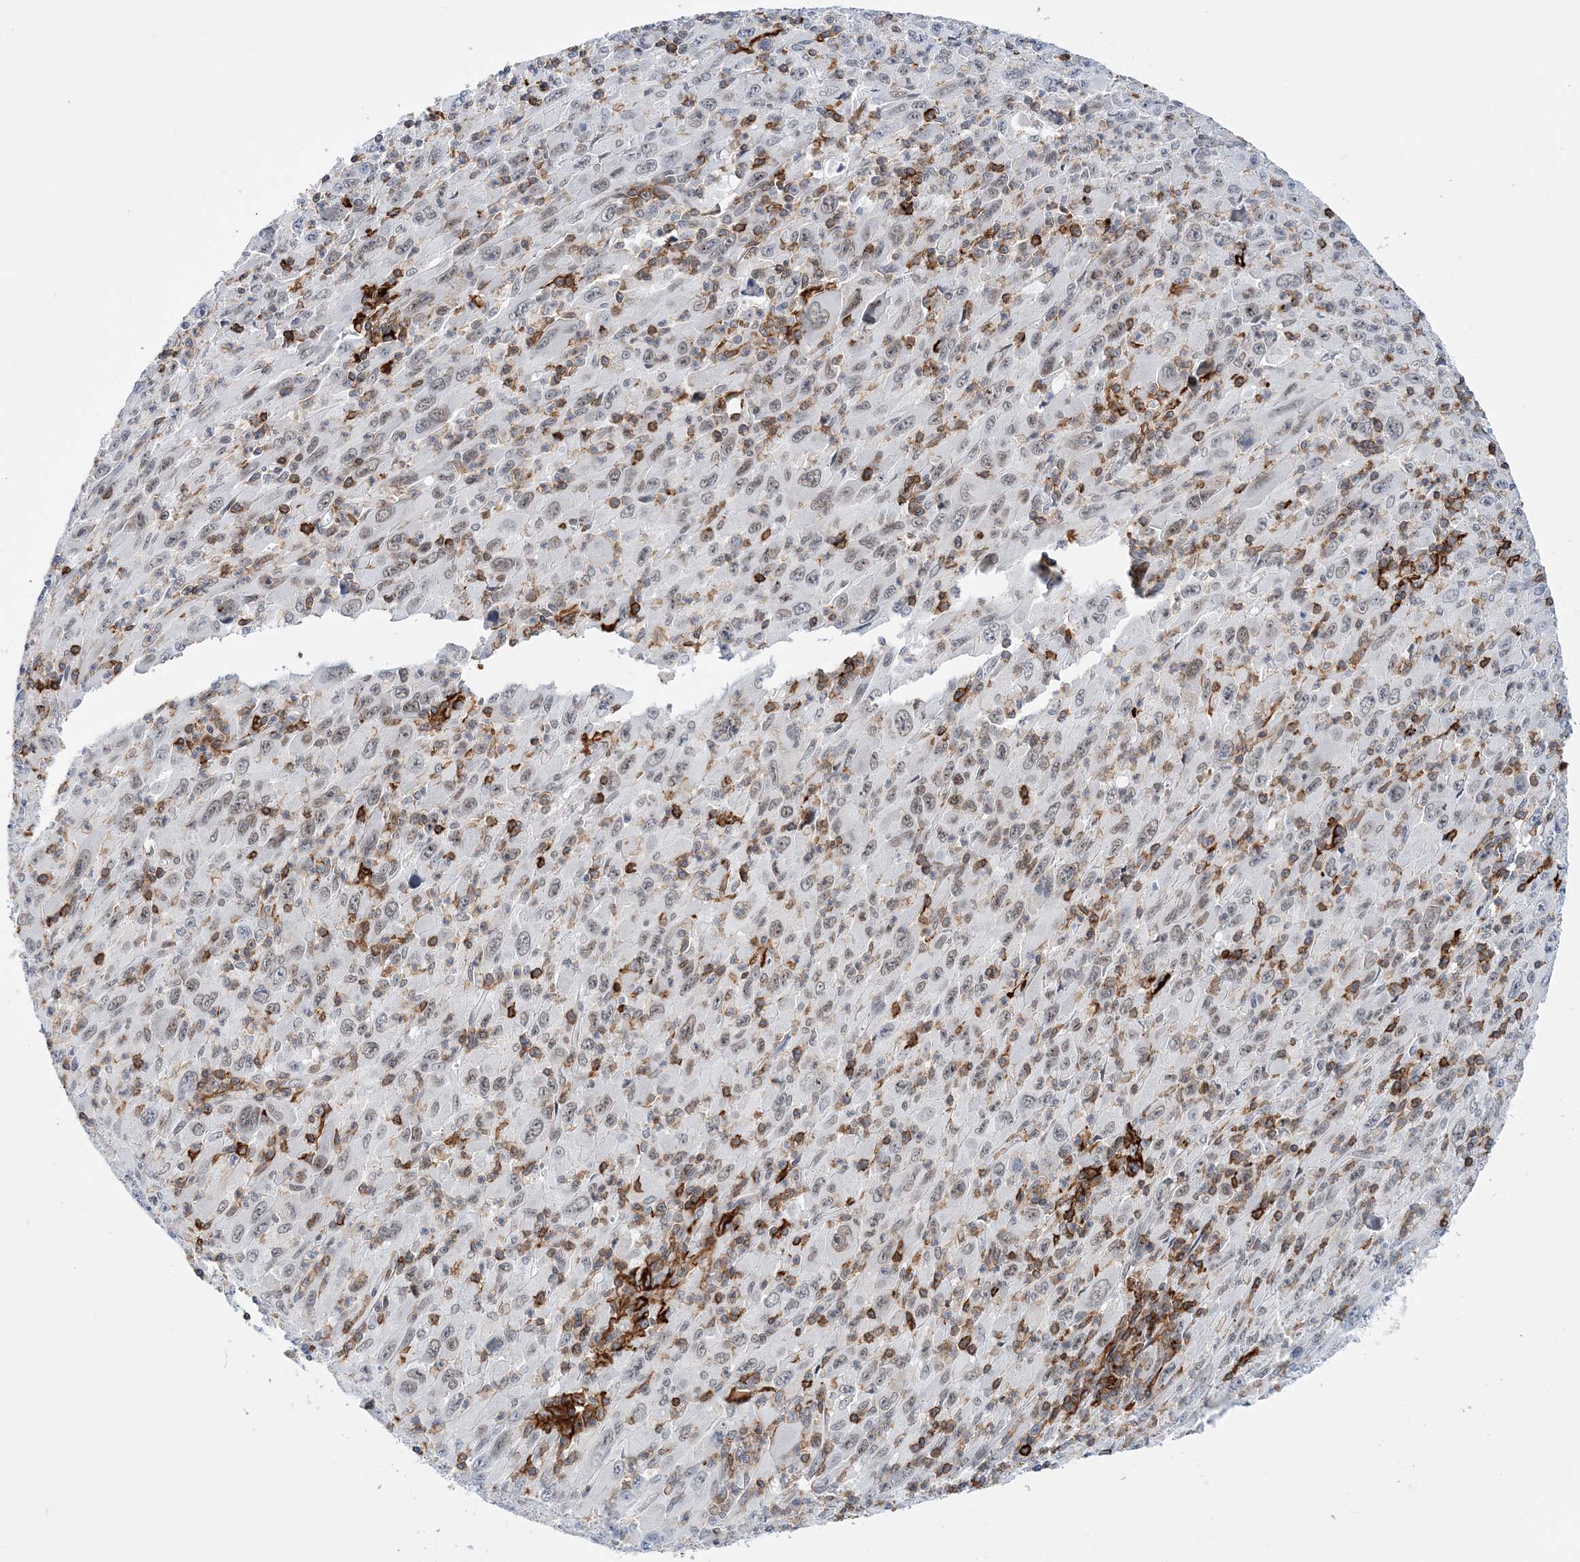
{"staining": {"intensity": "weak", "quantity": ">75%", "location": "nuclear"}, "tissue": "melanoma", "cell_type": "Tumor cells", "image_type": "cancer", "snomed": [{"axis": "morphology", "description": "Malignant melanoma, Metastatic site"}, {"axis": "topography", "description": "Skin"}], "caption": "DAB (3,3'-diaminobenzidine) immunohistochemical staining of human malignant melanoma (metastatic site) demonstrates weak nuclear protein expression in about >75% of tumor cells.", "gene": "PRMT9", "patient": {"sex": "female", "age": 56}}